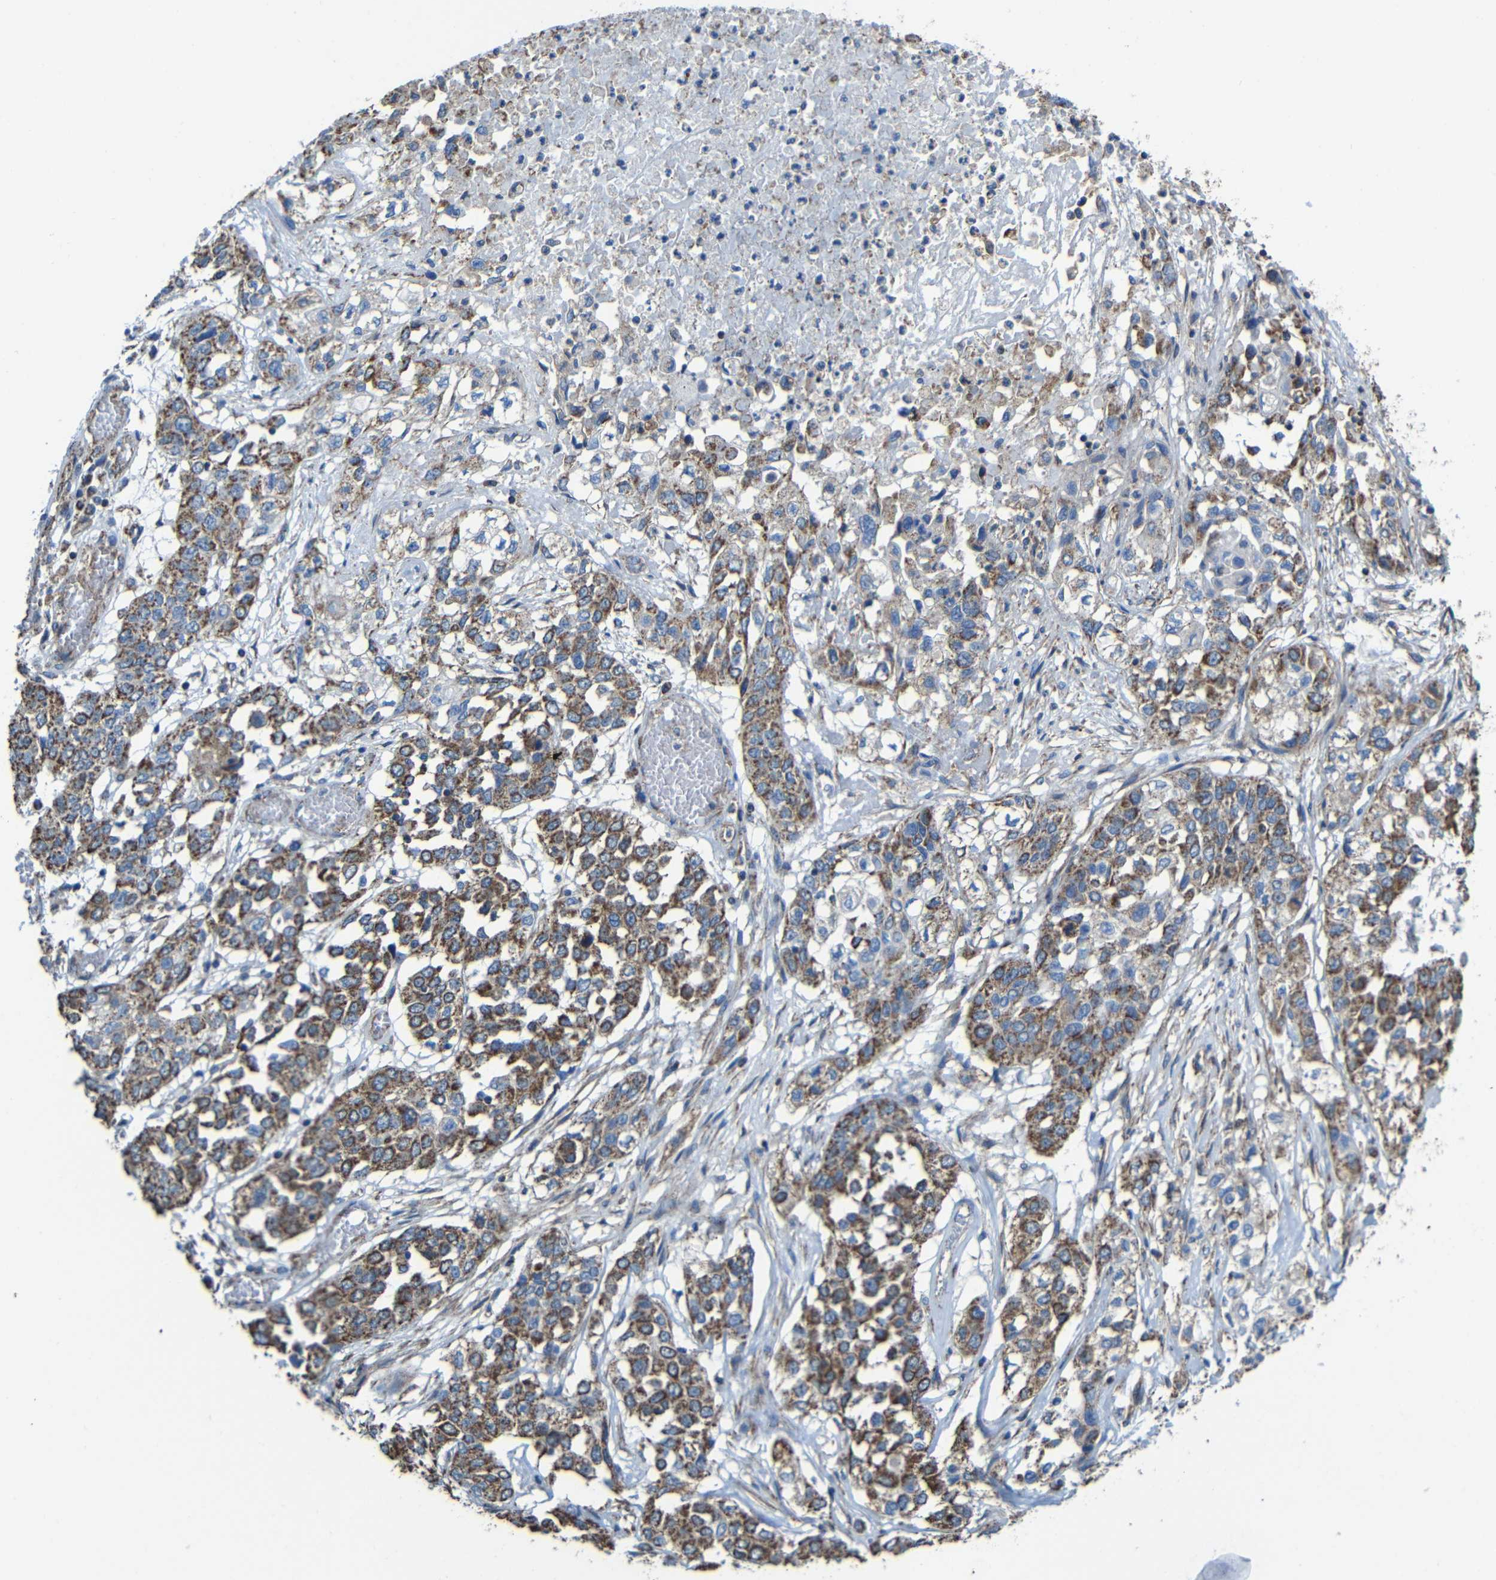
{"staining": {"intensity": "strong", "quantity": ">75%", "location": "cytoplasmic/membranous"}, "tissue": "lung cancer", "cell_type": "Tumor cells", "image_type": "cancer", "snomed": [{"axis": "morphology", "description": "Squamous cell carcinoma, NOS"}, {"axis": "topography", "description": "Lung"}], "caption": "Squamous cell carcinoma (lung) stained with DAB immunohistochemistry (IHC) reveals high levels of strong cytoplasmic/membranous staining in approximately >75% of tumor cells.", "gene": "INTS6L", "patient": {"sex": "male", "age": 71}}